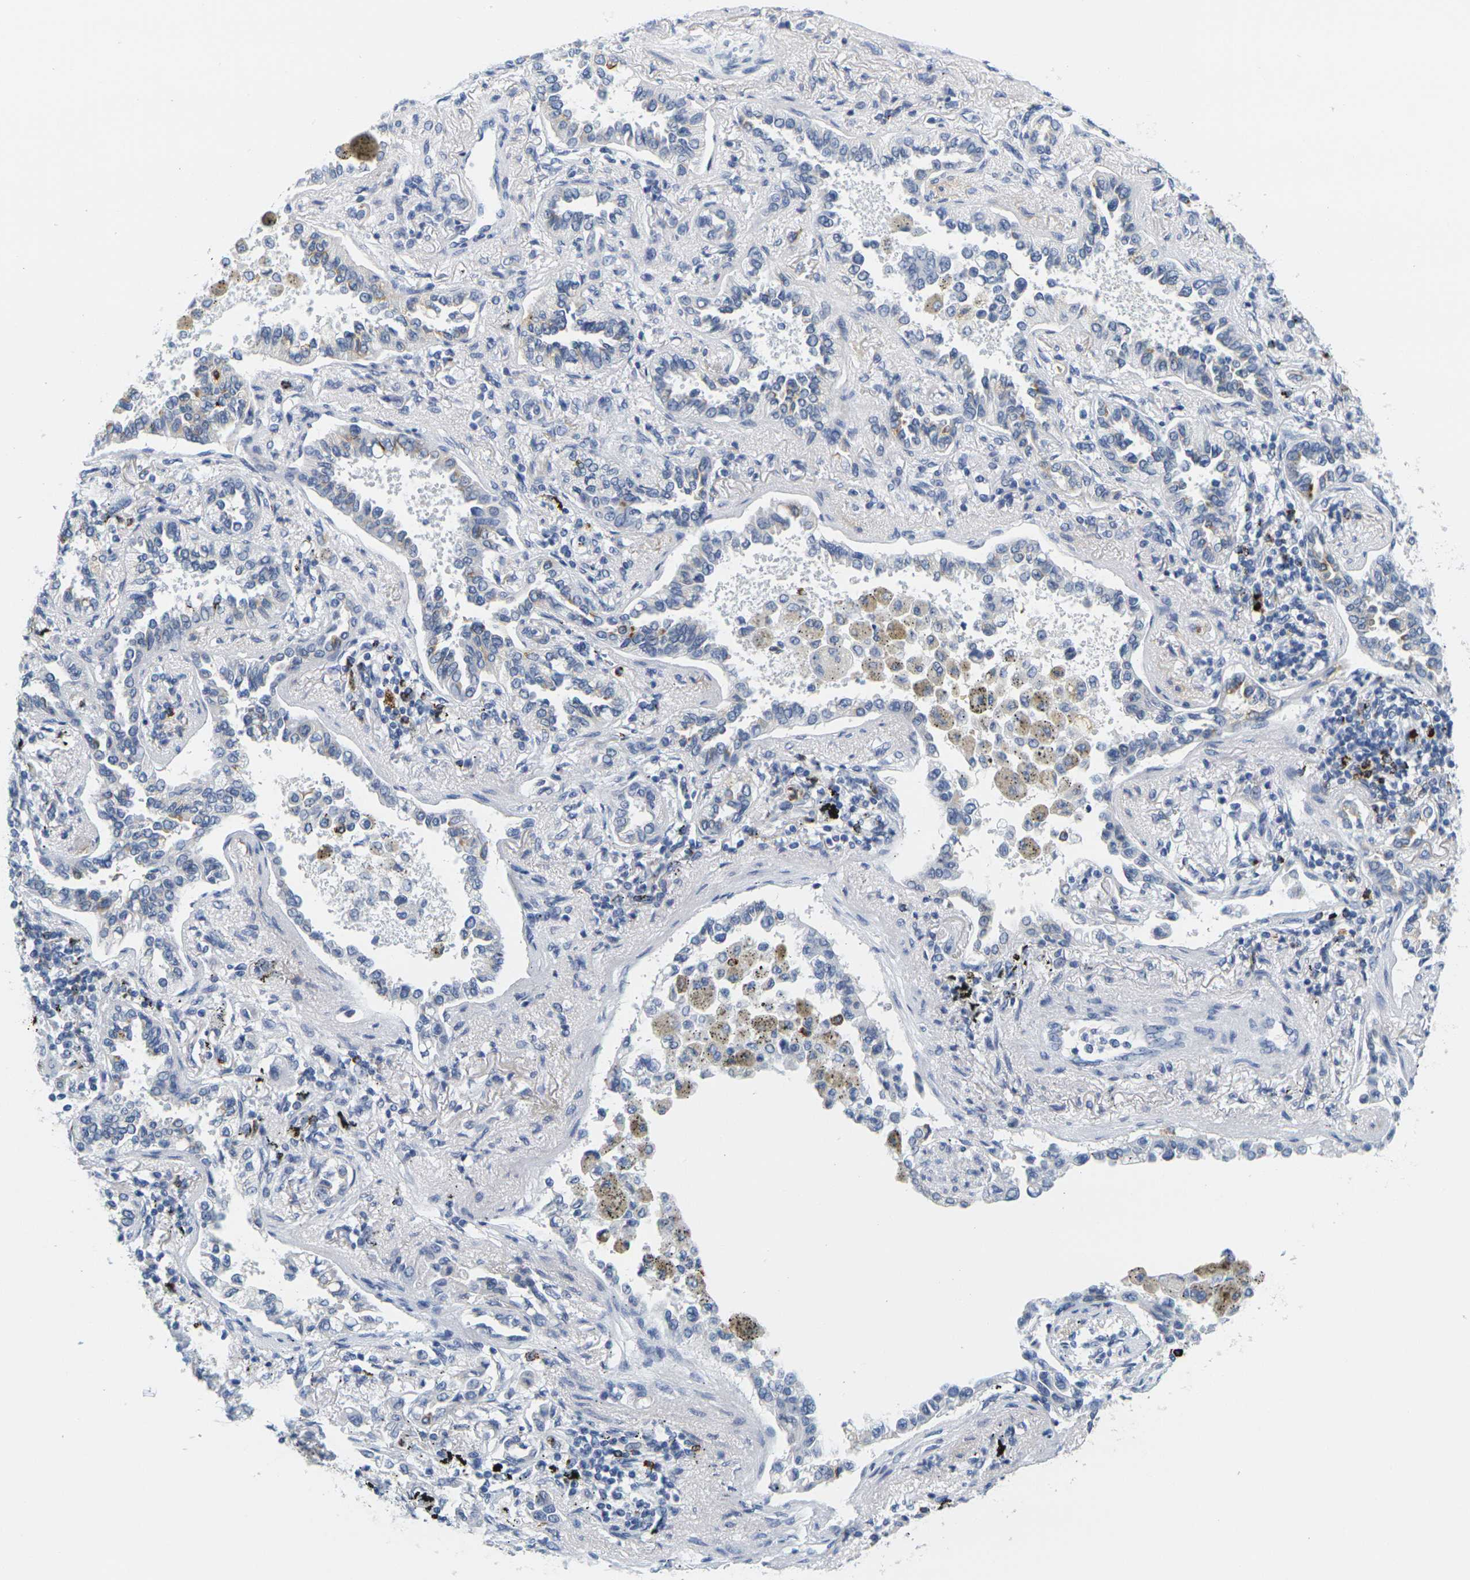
{"staining": {"intensity": "negative", "quantity": "none", "location": "none"}, "tissue": "lung cancer", "cell_type": "Tumor cells", "image_type": "cancer", "snomed": [{"axis": "morphology", "description": "Normal tissue, NOS"}, {"axis": "morphology", "description": "Adenocarcinoma, NOS"}, {"axis": "topography", "description": "Lung"}], "caption": "High magnification brightfield microscopy of lung cancer (adenocarcinoma) stained with DAB (brown) and counterstained with hematoxylin (blue): tumor cells show no significant positivity. (Immunohistochemistry, brightfield microscopy, high magnification).", "gene": "HLA-DOB", "patient": {"sex": "male", "age": 59}}